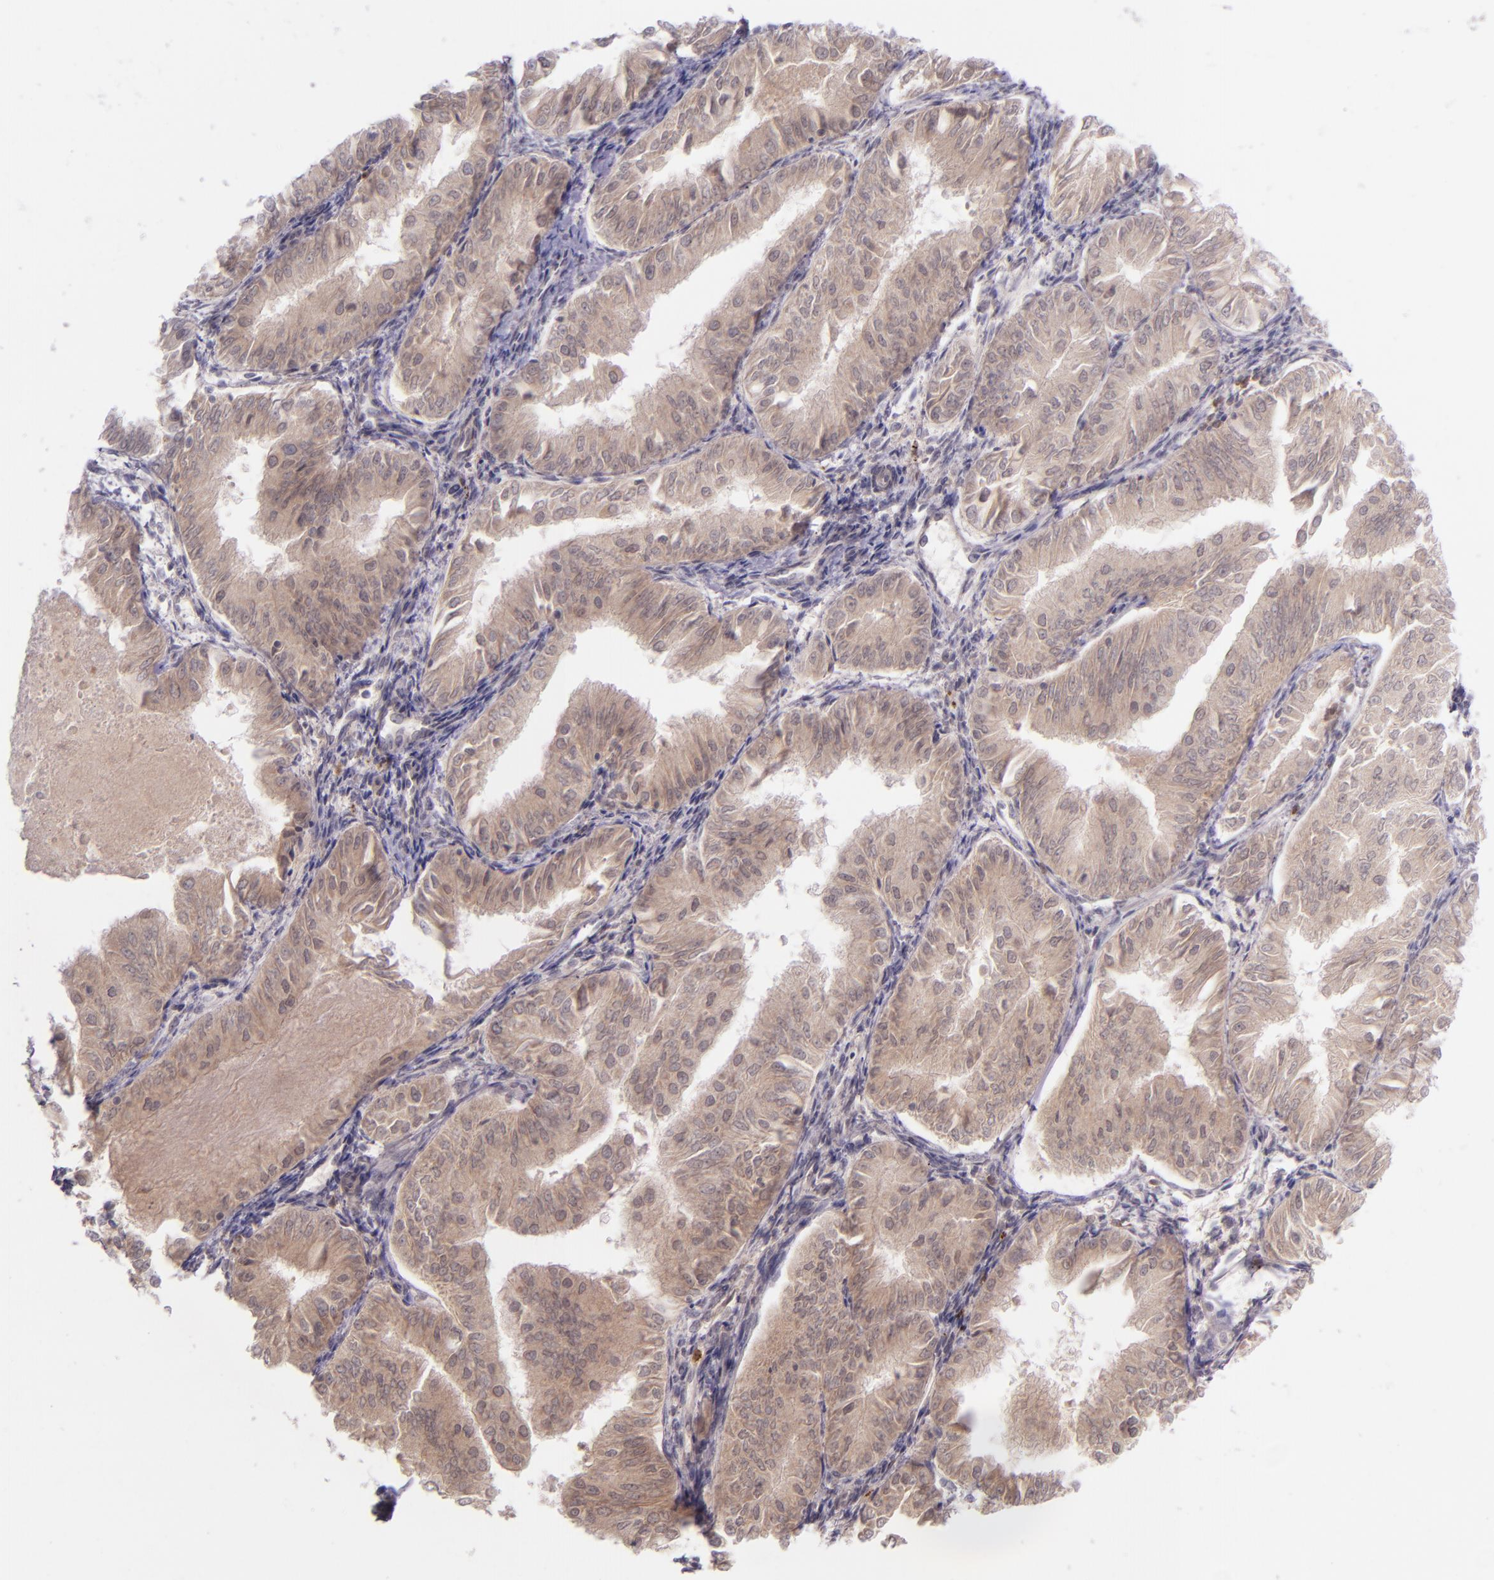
{"staining": {"intensity": "weak", "quantity": ">75%", "location": "cytoplasmic/membranous"}, "tissue": "endometrial cancer", "cell_type": "Tumor cells", "image_type": "cancer", "snomed": [{"axis": "morphology", "description": "Adenocarcinoma, NOS"}, {"axis": "topography", "description": "Endometrium"}], "caption": "IHC image of neoplastic tissue: endometrial cancer stained using immunohistochemistry reveals low levels of weak protein expression localized specifically in the cytoplasmic/membranous of tumor cells, appearing as a cytoplasmic/membranous brown color.", "gene": "SELL", "patient": {"sex": "female", "age": 53}}